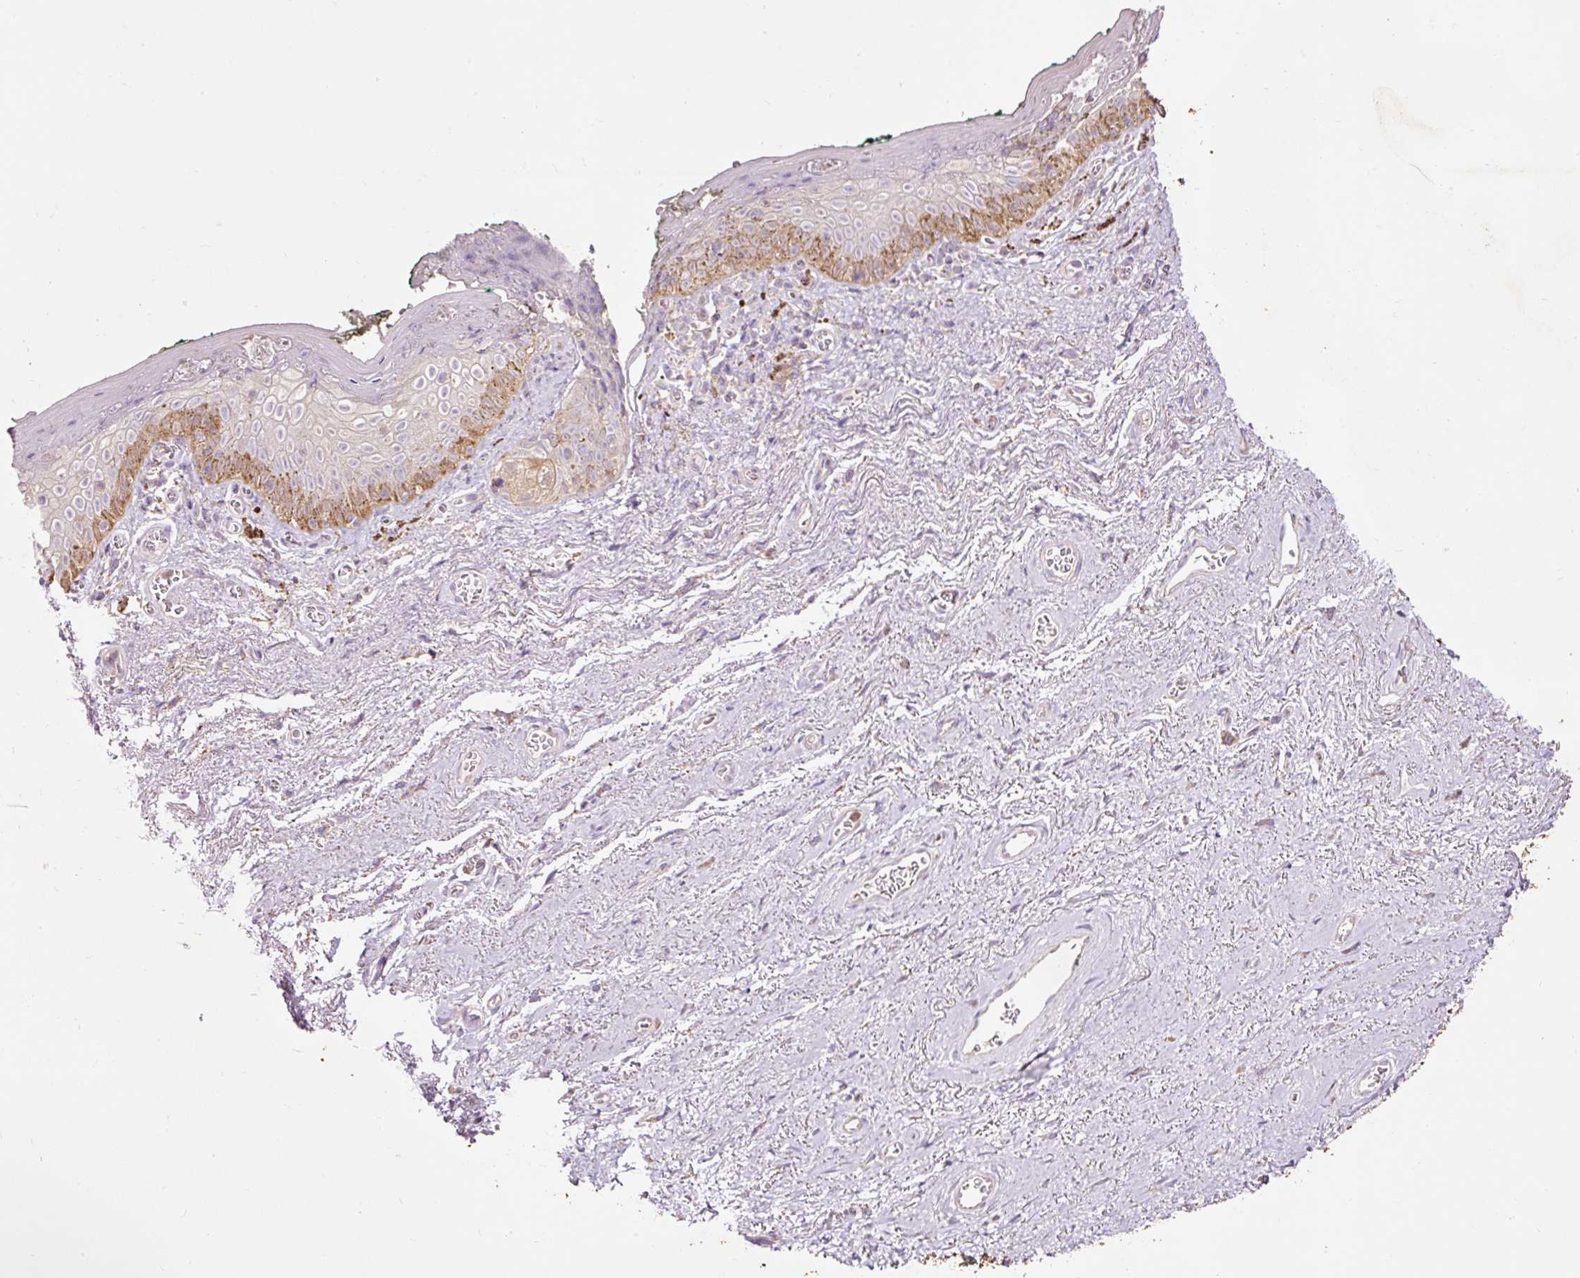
{"staining": {"intensity": "moderate", "quantity": "<25%", "location": "cytoplasmic/membranous"}, "tissue": "vagina", "cell_type": "Squamous epithelial cells", "image_type": "normal", "snomed": [{"axis": "morphology", "description": "Normal tissue, NOS"}, {"axis": "topography", "description": "Vulva"}, {"axis": "topography", "description": "Vagina"}, {"axis": "topography", "description": "Peripheral nerve tissue"}], "caption": "Immunohistochemical staining of unremarkable human vagina reveals low levels of moderate cytoplasmic/membranous expression in about <25% of squamous epithelial cells.", "gene": "PRDX5", "patient": {"sex": "female", "age": 66}}